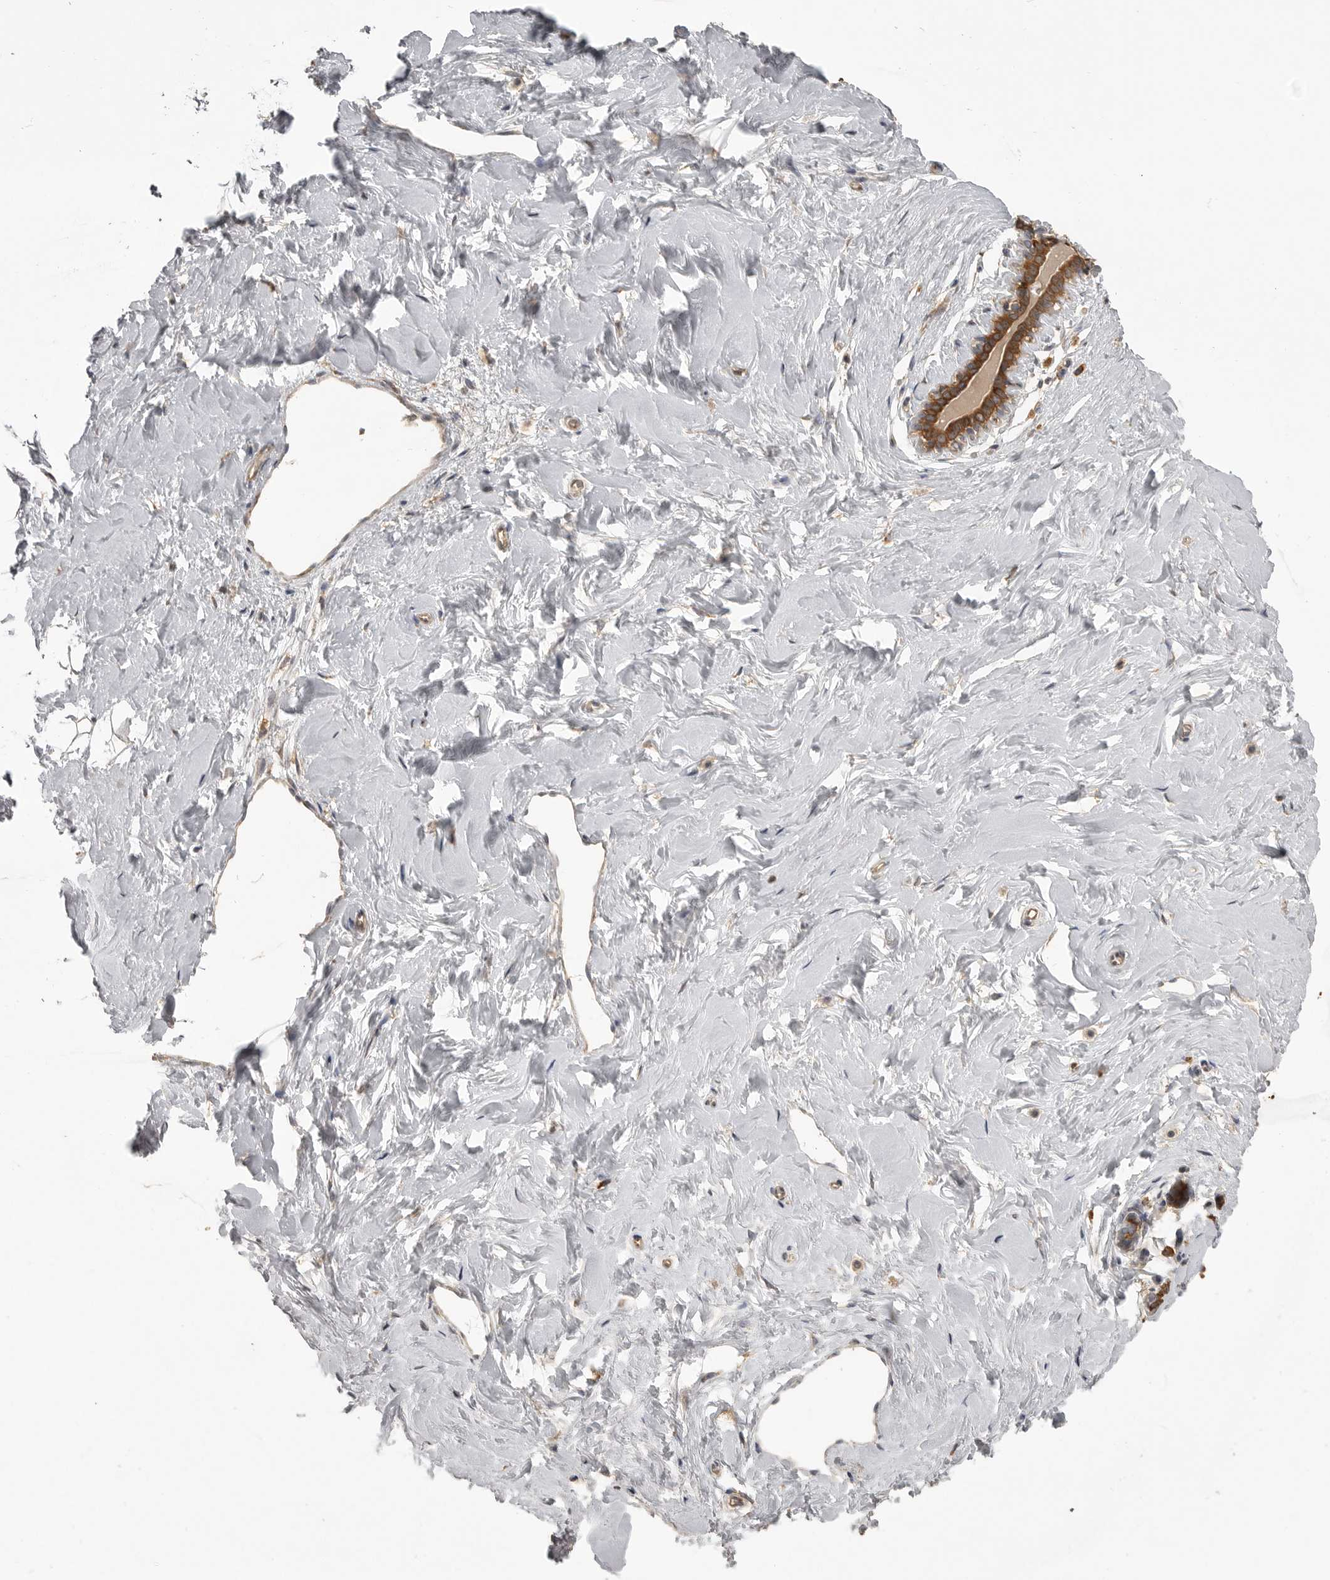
{"staining": {"intensity": "negative", "quantity": "none", "location": "none"}, "tissue": "breast", "cell_type": "Adipocytes", "image_type": "normal", "snomed": [{"axis": "morphology", "description": "Normal tissue, NOS"}, {"axis": "morphology", "description": "Adenoma, NOS"}, {"axis": "topography", "description": "Breast"}], "caption": "An IHC histopathology image of unremarkable breast is shown. There is no staining in adipocytes of breast.", "gene": "CMTM6", "patient": {"sex": "female", "age": 23}}